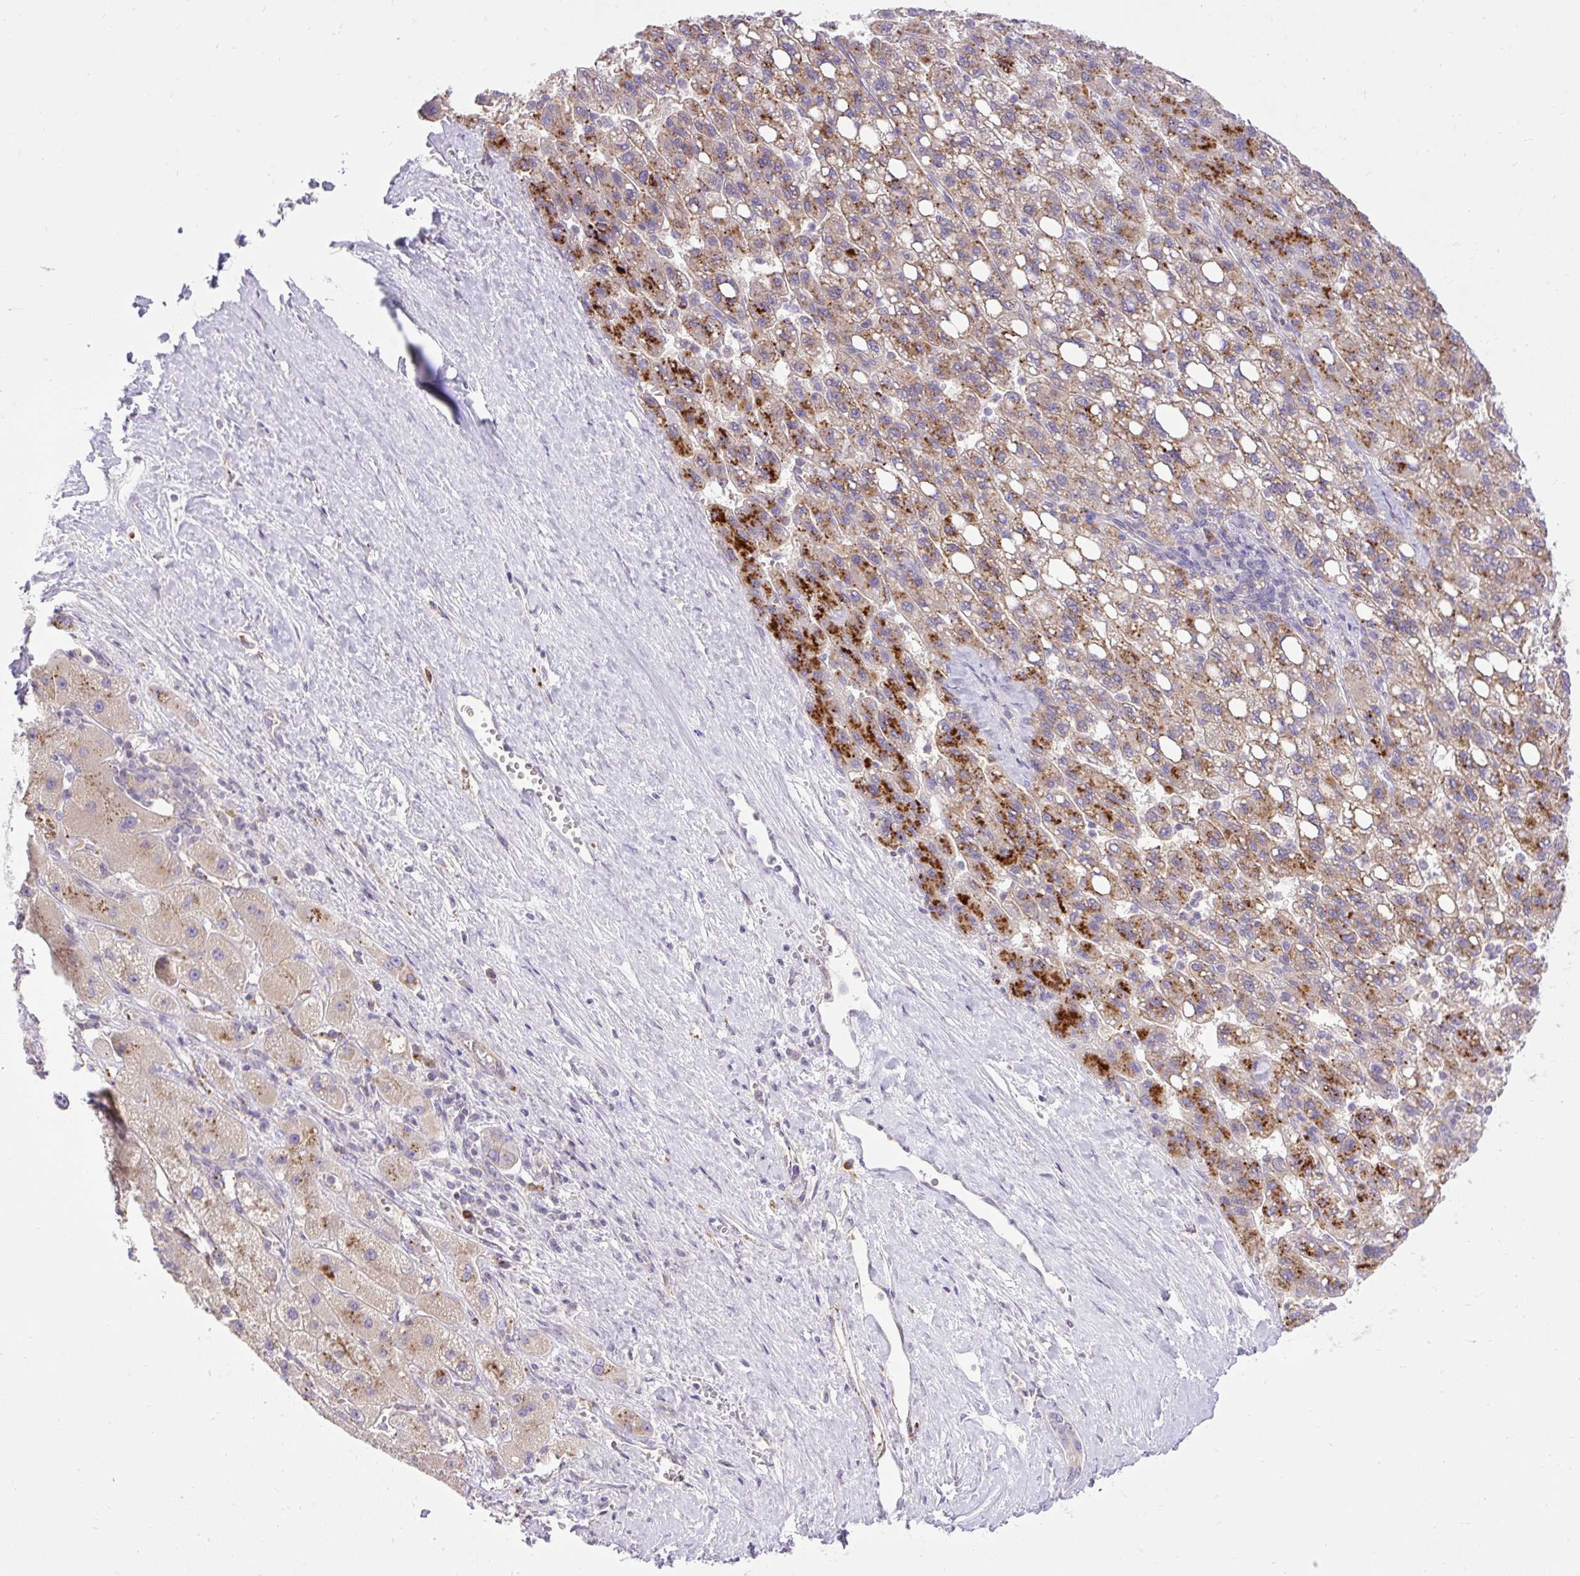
{"staining": {"intensity": "strong", "quantity": "25%-75%", "location": "cytoplasmic/membranous"}, "tissue": "liver cancer", "cell_type": "Tumor cells", "image_type": "cancer", "snomed": [{"axis": "morphology", "description": "Carcinoma, Hepatocellular, NOS"}, {"axis": "topography", "description": "Liver"}], "caption": "A high-resolution image shows immunohistochemistry (IHC) staining of liver cancer (hepatocellular carcinoma), which demonstrates strong cytoplasmic/membranous positivity in approximately 25%-75% of tumor cells.", "gene": "HEXB", "patient": {"sex": "female", "age": 82}}